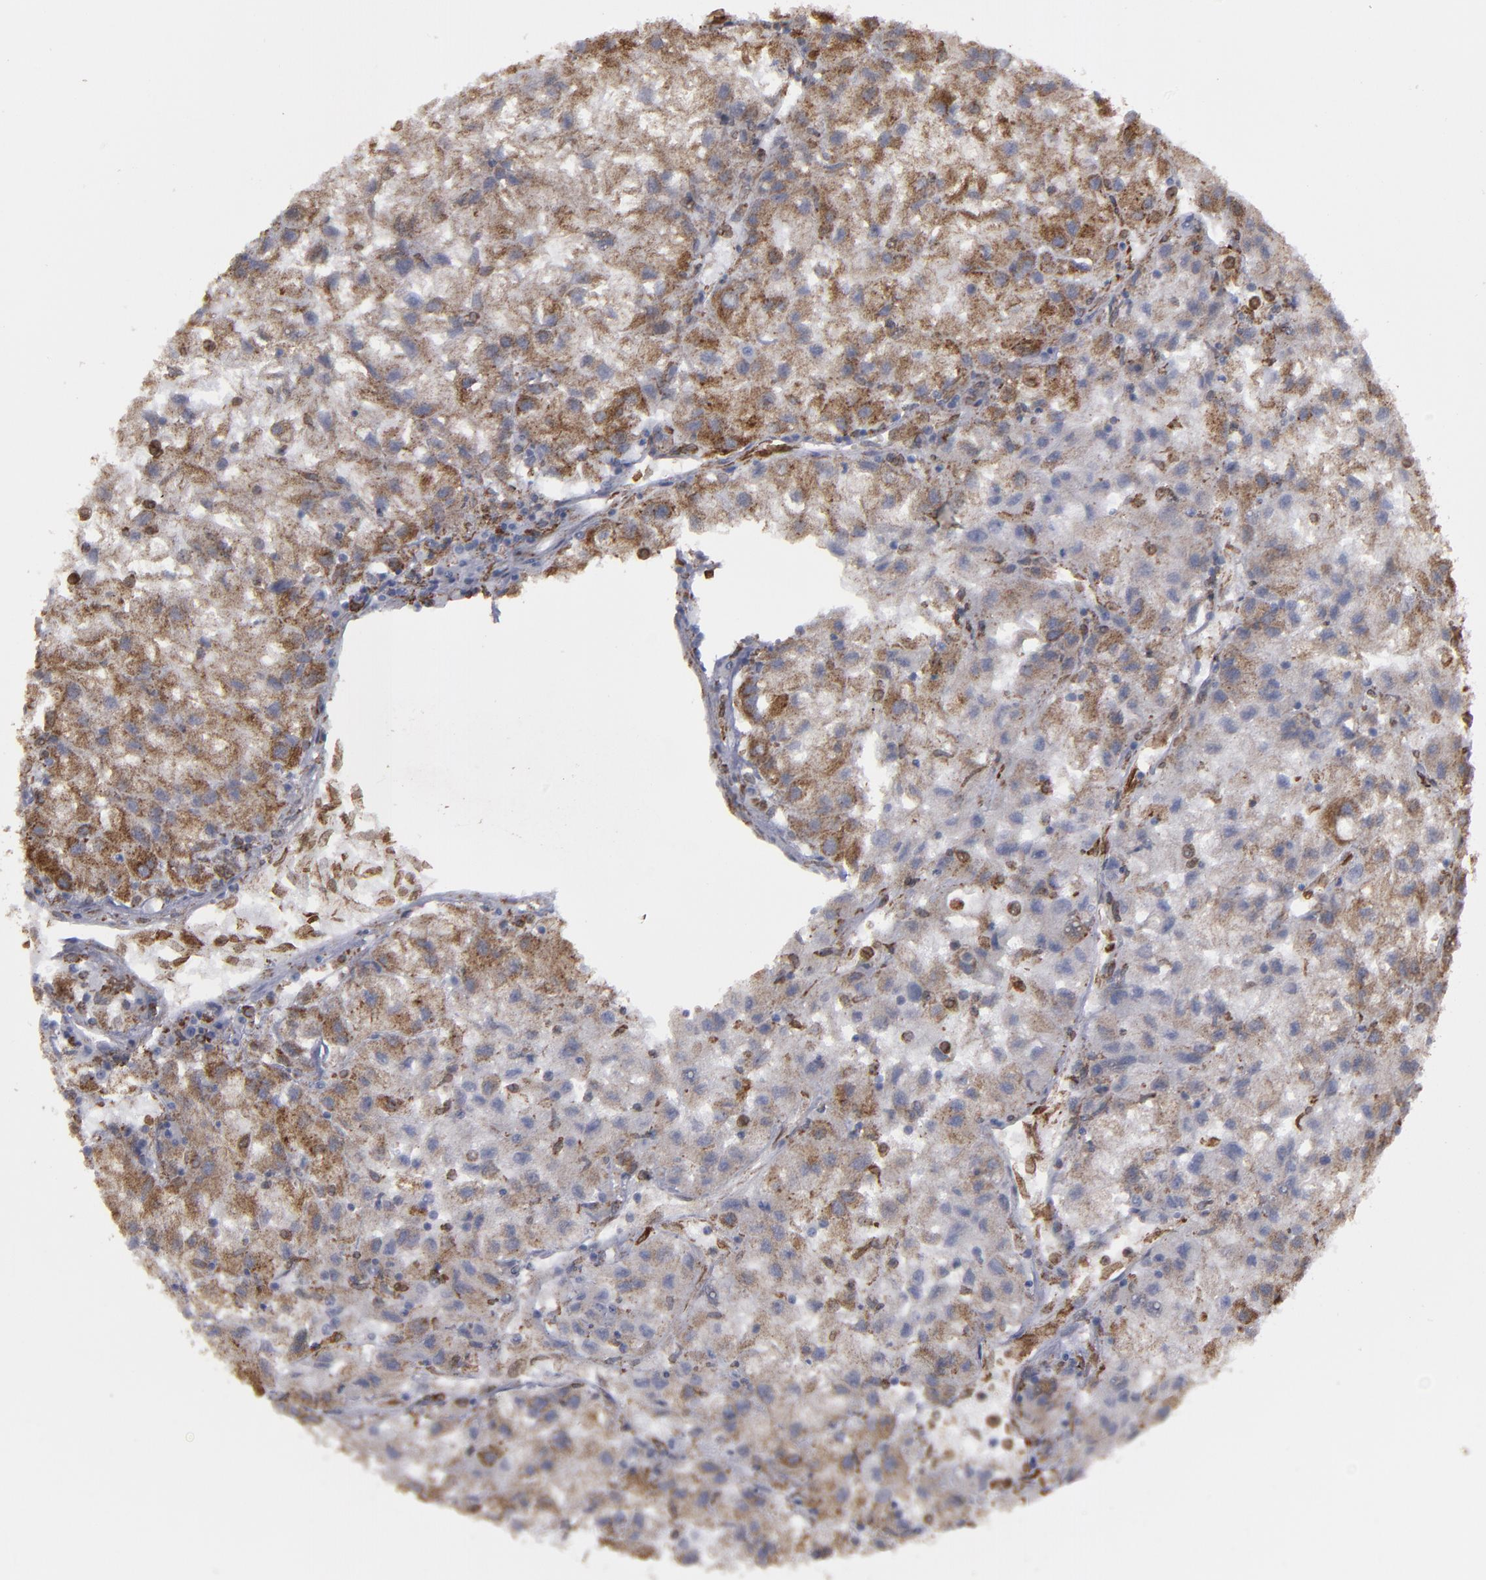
{"staining": {"intensity": "moderate", "quantity": ">75%", "location": "cytoplasmic/membranous"}, "tissue": "renal cancer", "cell_type": "Tumor cells", "image_type": "cancer", "snomed": [{"axis": "morphology", "description": "Adenocarcinoma, NOS"}, {"axis": "topography", "description": "Kidney"}], "caption": "Moderate cytoplasmic/membranous positivity is identified in approximately >75% of tumor cells in renal adenocarcinoma.", "gene": "ERLIN2", "patient": {"sex": "male", "age": 59}}